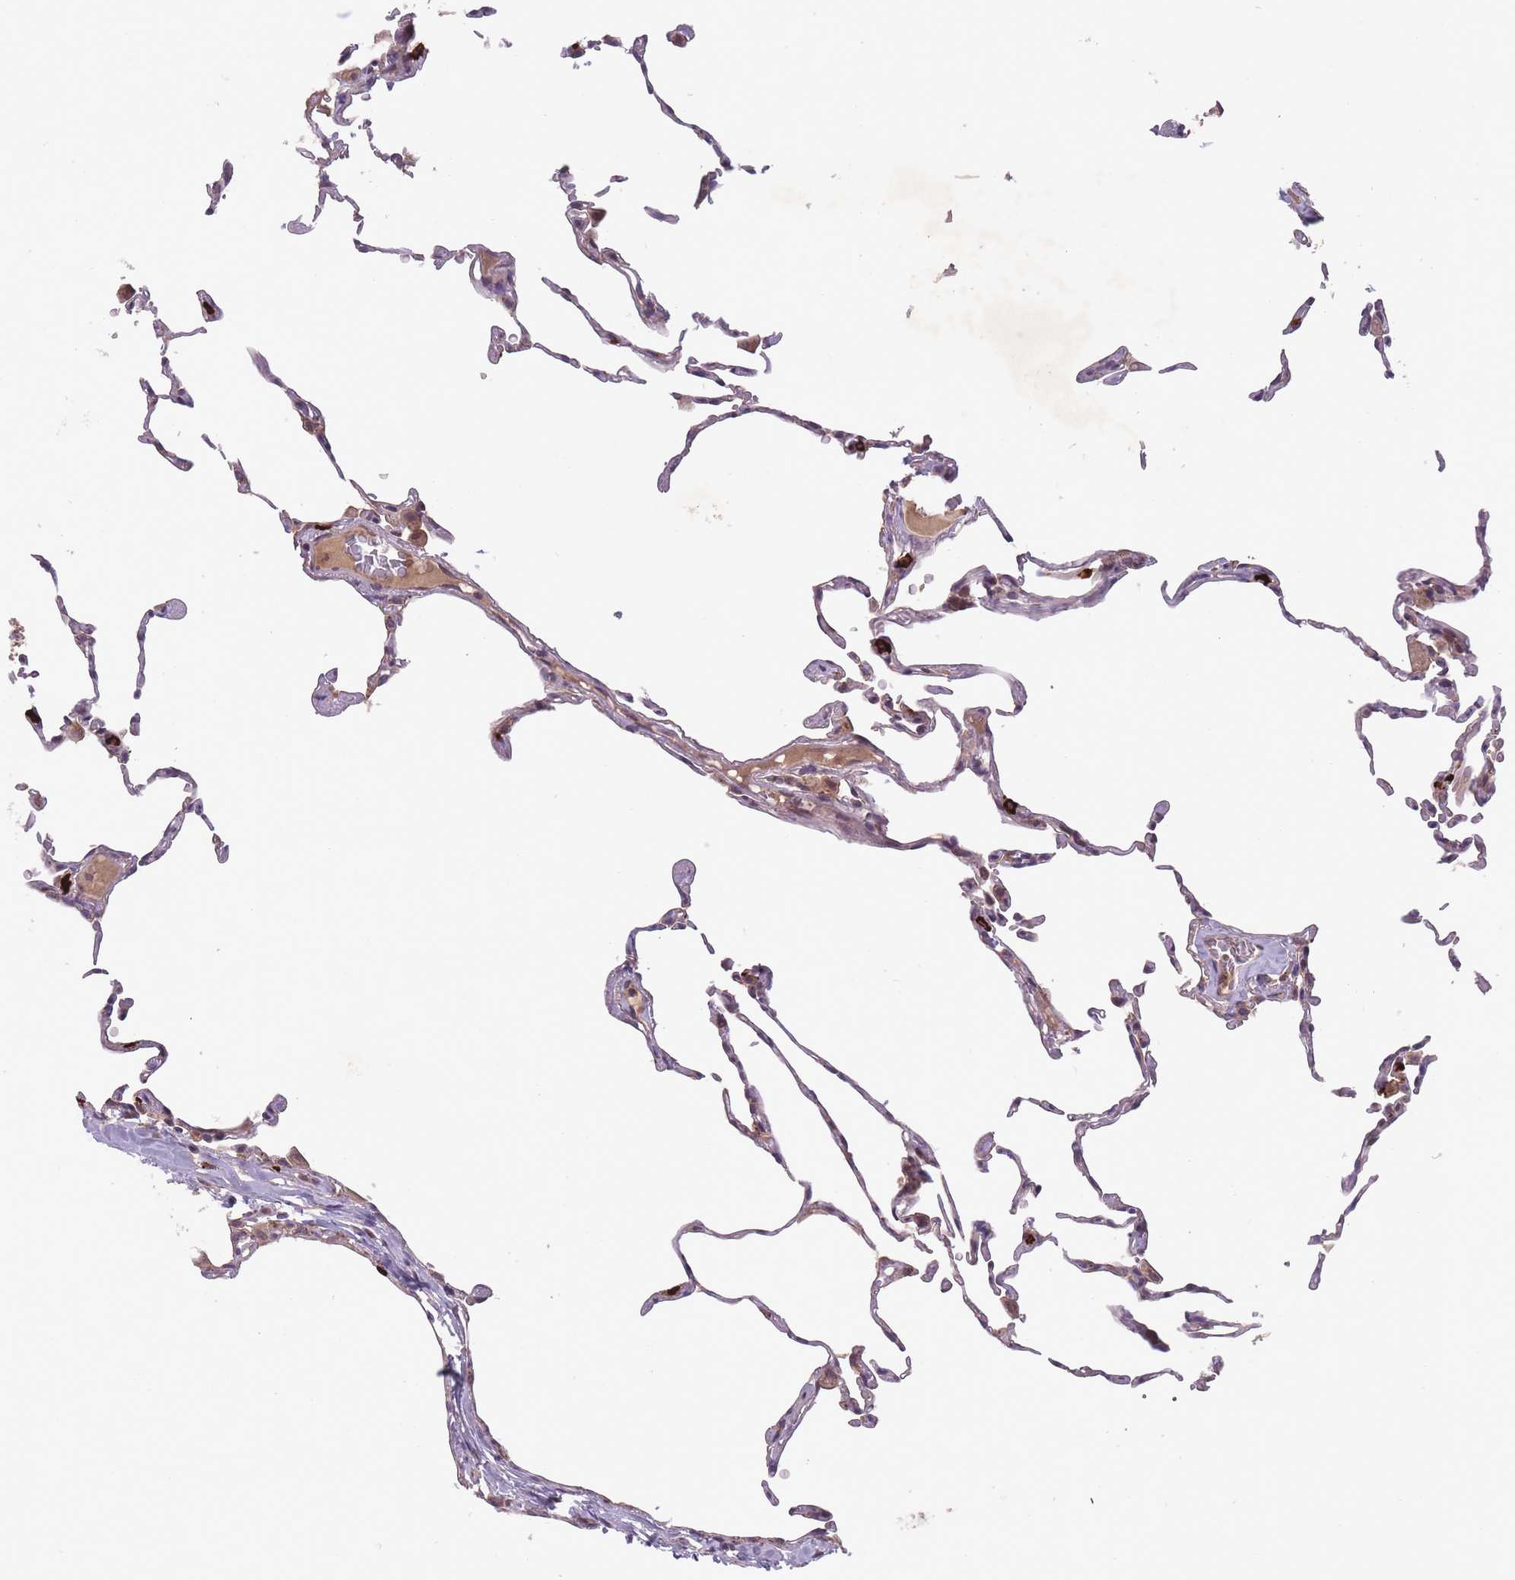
{"staining": {"intensity": "moderate", "quantity": "25%-75%", "location": "cytoplasmic/membranous,nuclear"}, "tissue": "lung", "cell_type": "Alveolar cells", "image_type": "normal", "snomed": [{"axis": "morphology", "description": "Normal tissue, NOS"}, {"axis": "topography", "description": "Lung"}], "caption": "Immunohistochemistry (DAB (3,3'-diaminobenzidine)) staining of unremarkable lung exhibits moderate cytoplasmic/membranous,nuclear protein positivity in approximately 25%-75% of alveolar cells.", "gene": "SECTM1", "patient": {"sex": "female", "age": 57}}